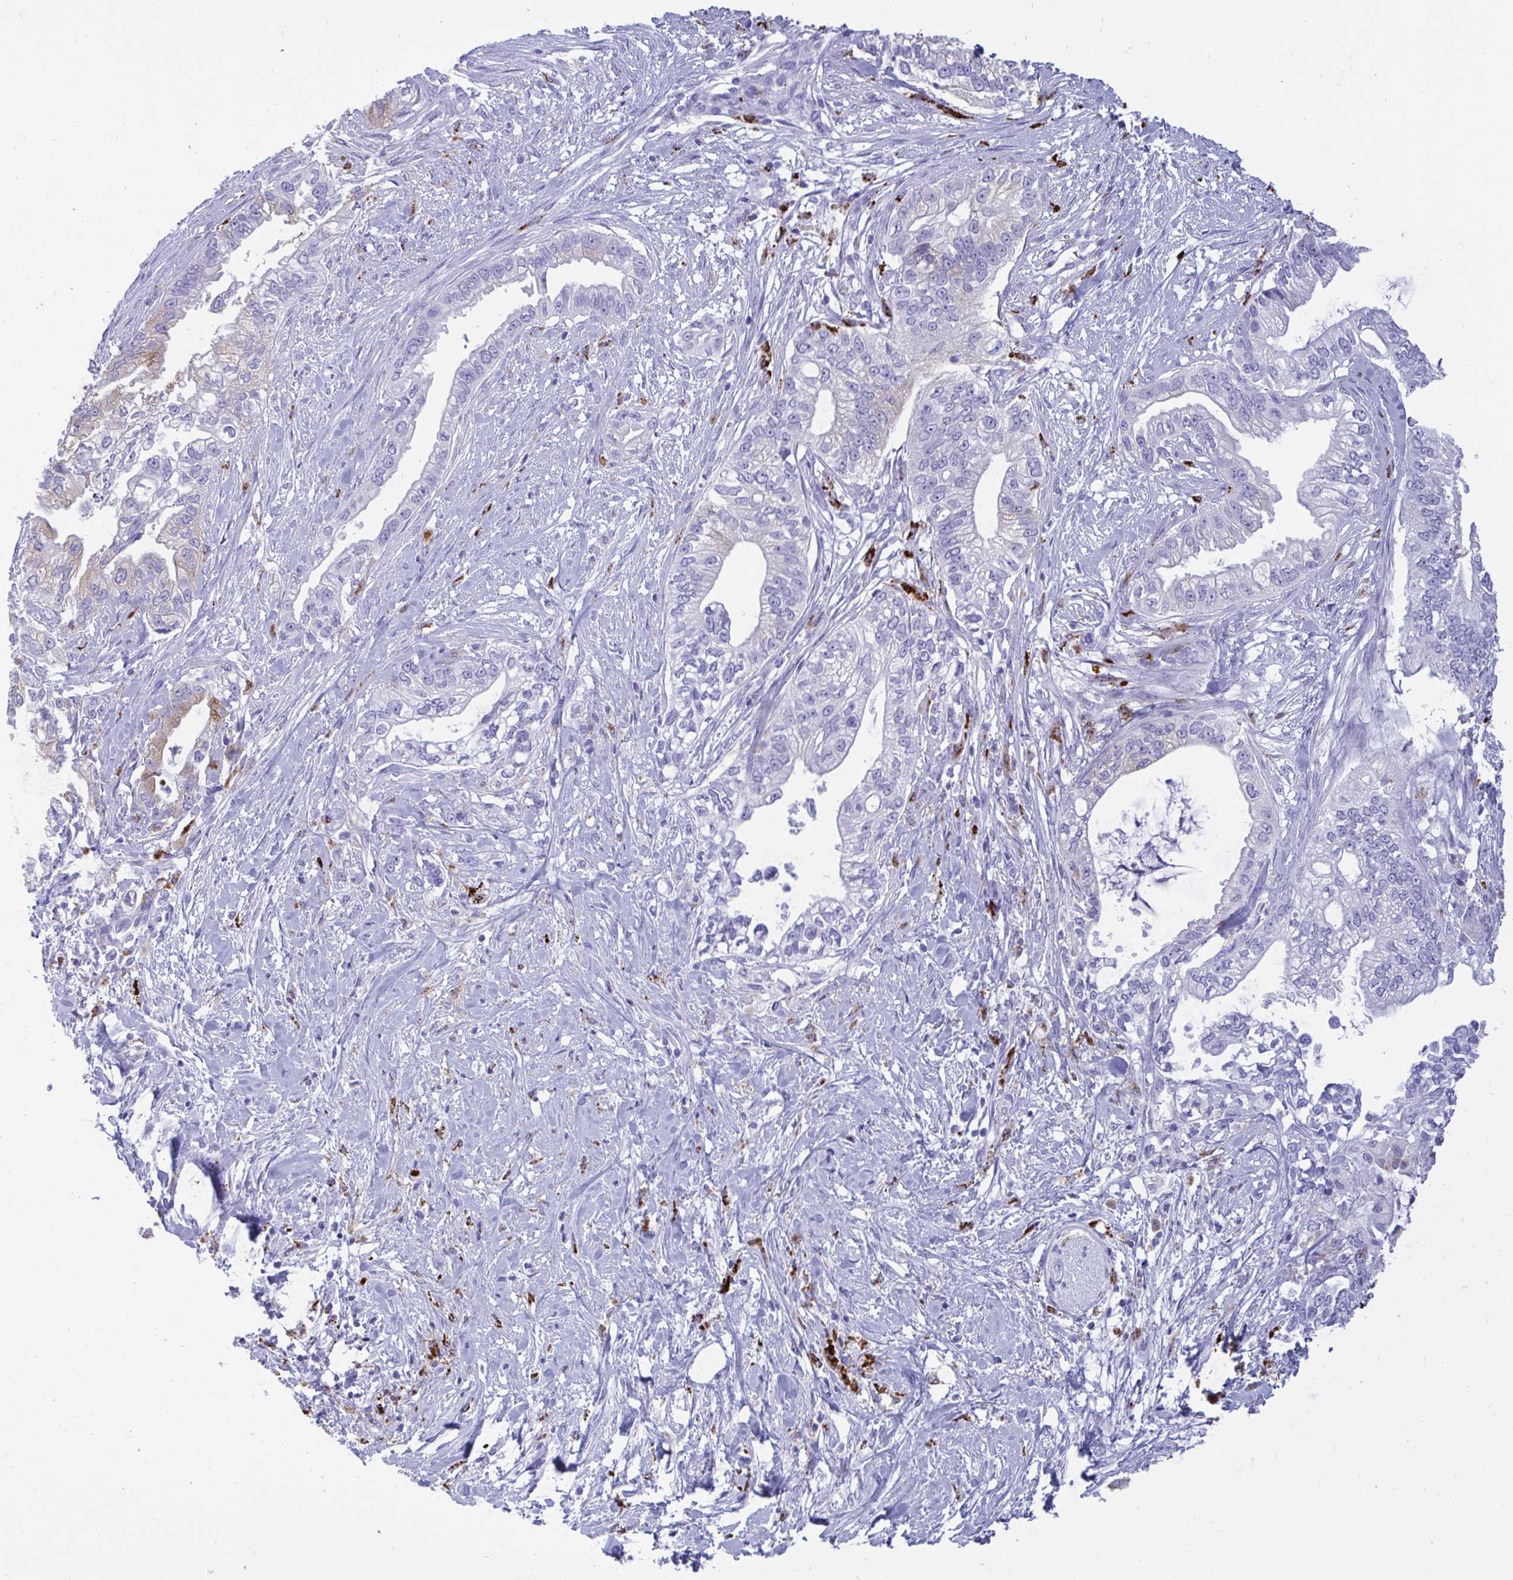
{"staining": {"intensity": "weak", "quantity": "<25%", "location": "cytoplasmic/membranous"}, "tissue": "pancreatic cancer", "cell_type": "Tumor cells", "image_type": "cancer", "snomed": [{"axis": "morphology", "description": "Adenocarcinoma, NOS"}, {"axis": "topography", "description": "Pancreas"}], "caption": "IHC micrograph of pancreatic cancer stained for a protein (brown), which shows no expression in tumor cells.", "gene": "CPVL", "patient": {"sex": "male", "age": 70}}